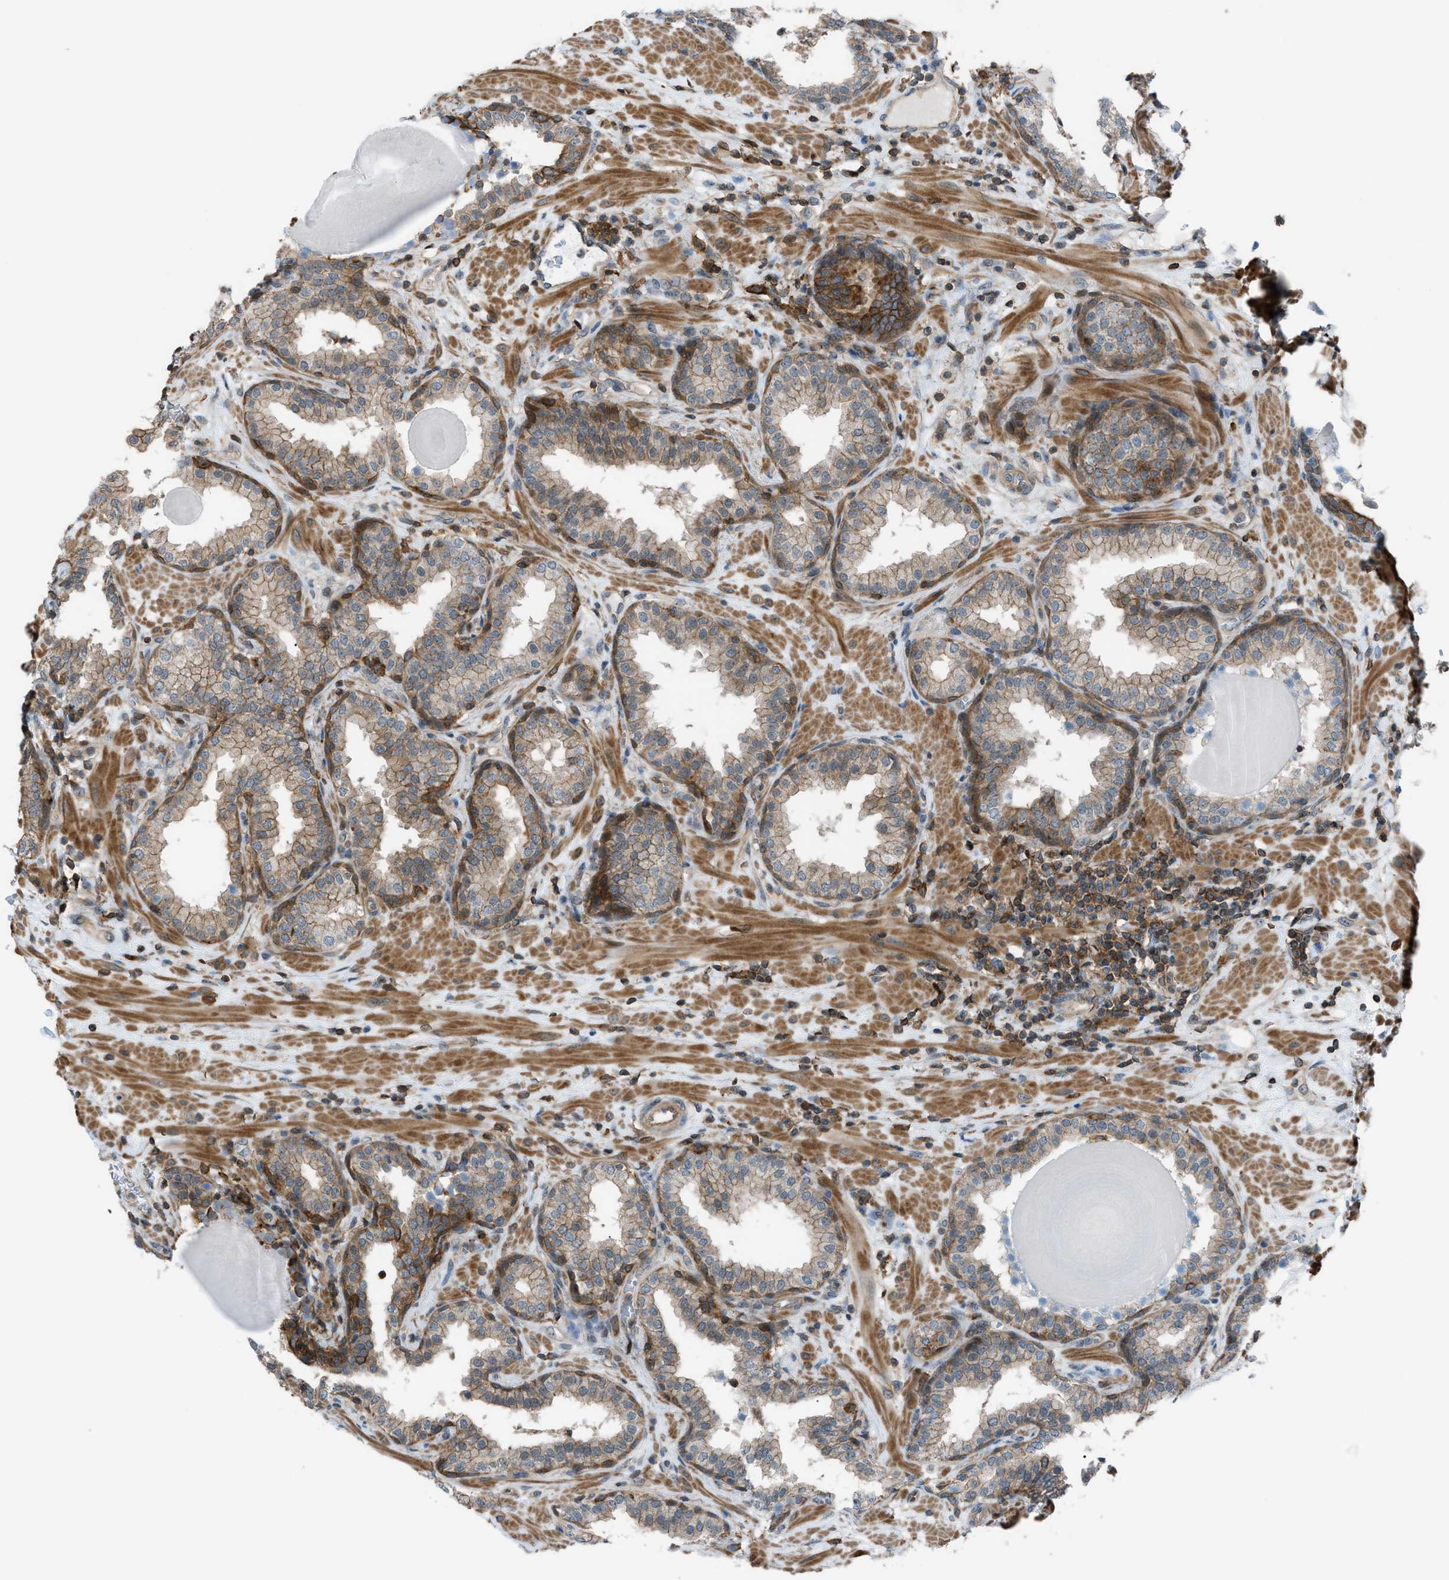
{"staining": {"intensity": "moderate", "quantity": "25%-75%", "location": "cytoplasmic/membranous"}, "tissue": "prostate", "cell_type": "Glandular cells", "image_type": "normal", "snomed": [{"axis": "morphology", "description": "Normal tissue, NOS"}, {"axis": "topography", "description": "Prostate"}], "caption": "Prostate stained with IHC shows moderate cytoplasmic/membranous expression in approximately 25%-75% of glandular cells. The staining is performed using DAB (3,3'-diaminobenzidine) brown chromogen to label protein expression. The nuclei are counter-stained blue using hematoxylin.", "gene": "DYRK1A", "patient": {"sex": "male", "age": 51}}